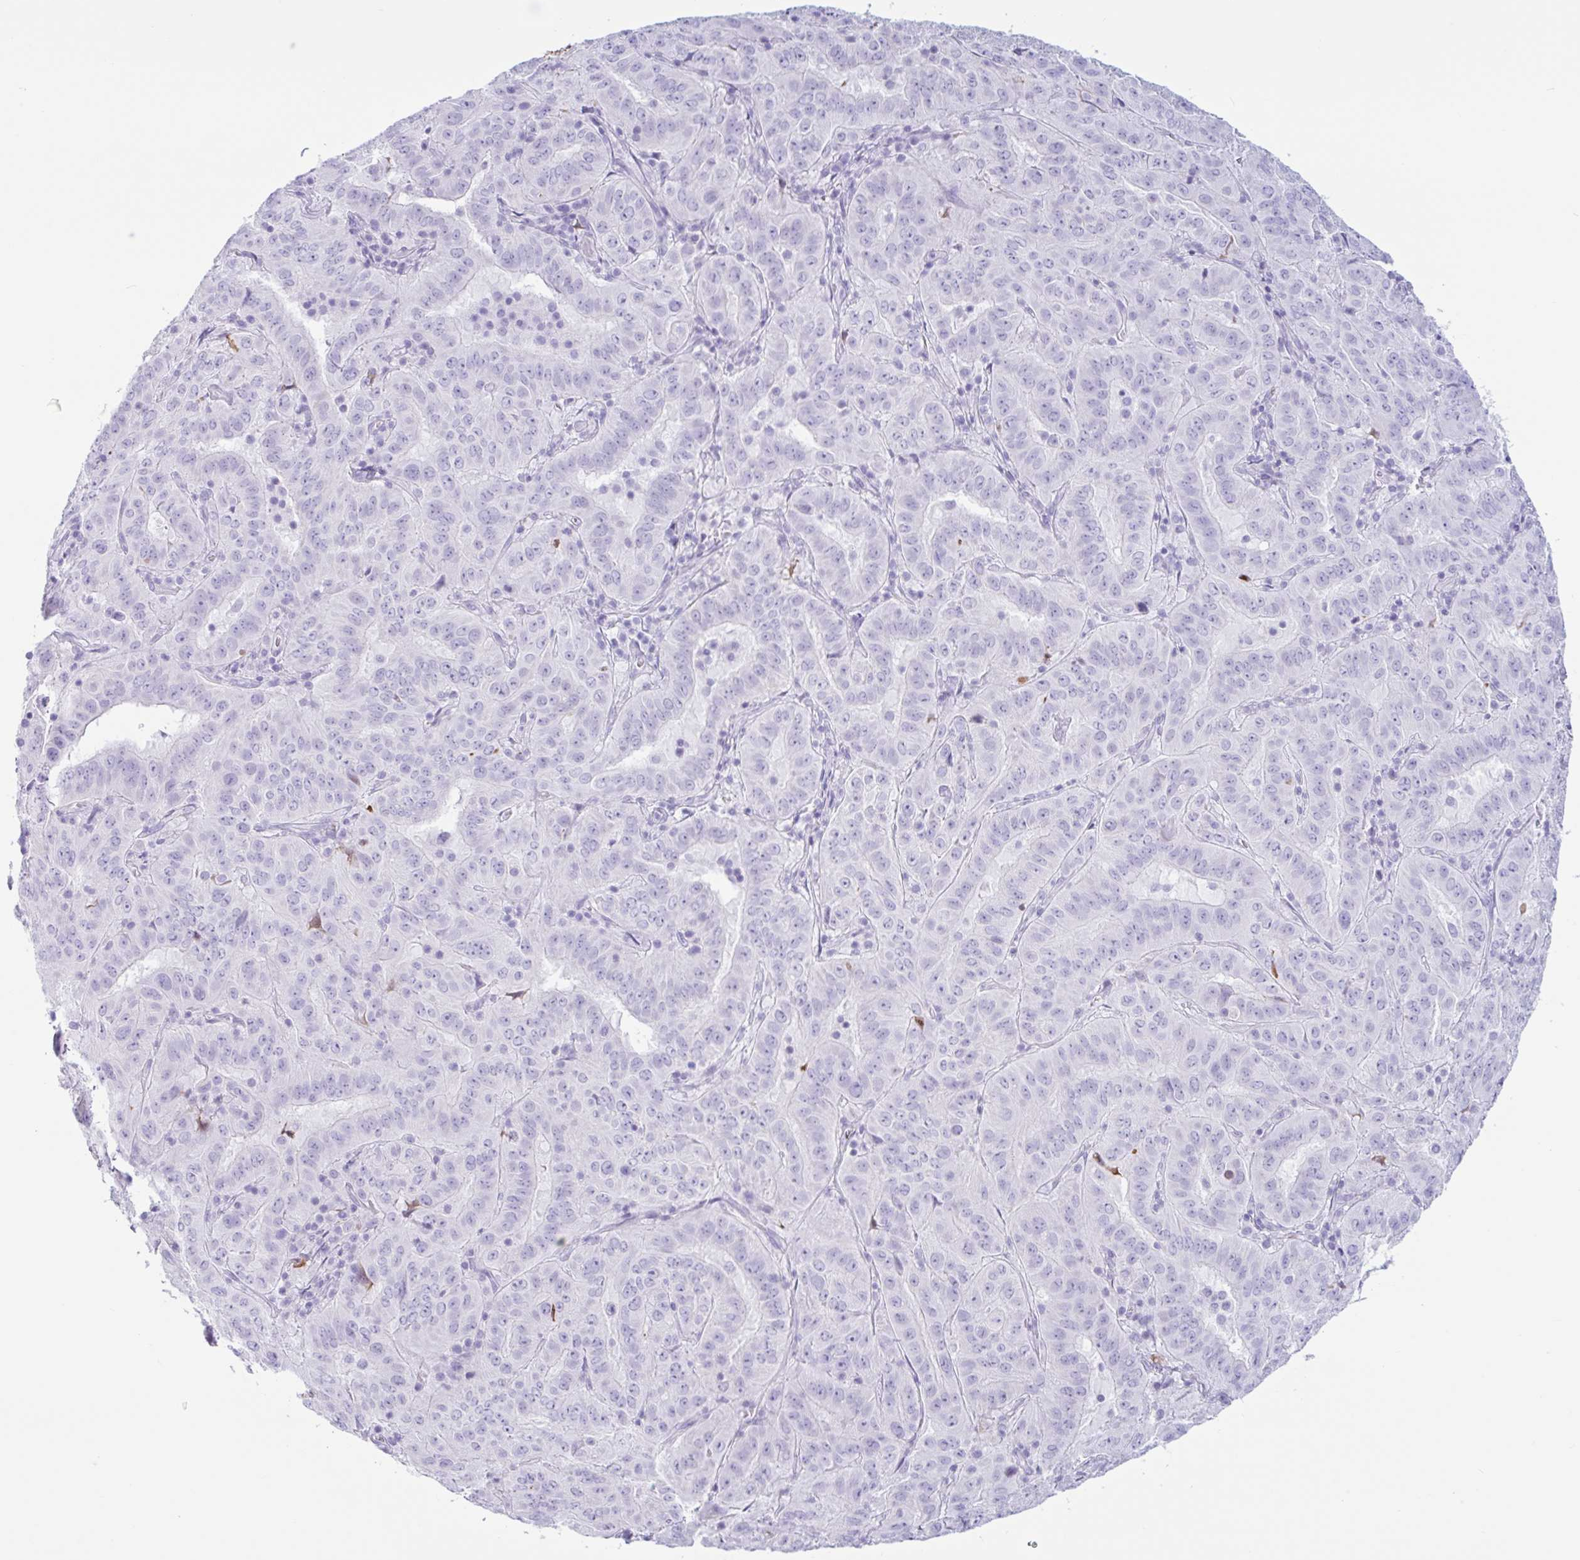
{"staining": {"intensity": "negative", "quantity": "none", "location": "none"}, "tissue": "pancreatic cancer", "cell_type": "Tumor cells", "image_type": "cancer", "snomed": [{"axis": "morphology", "description": "Adenocarcinoma, NOS"}, {"axis": "topography", "description": "Pancreas"}], "caption": "Protein analysis of adenocarcinoma (pancreatic) reveals no significant expression in tumor cells. Nuclei are stained in blue.", "gene": "CTSE", "patient": {"sex": "male", "age": 63}}